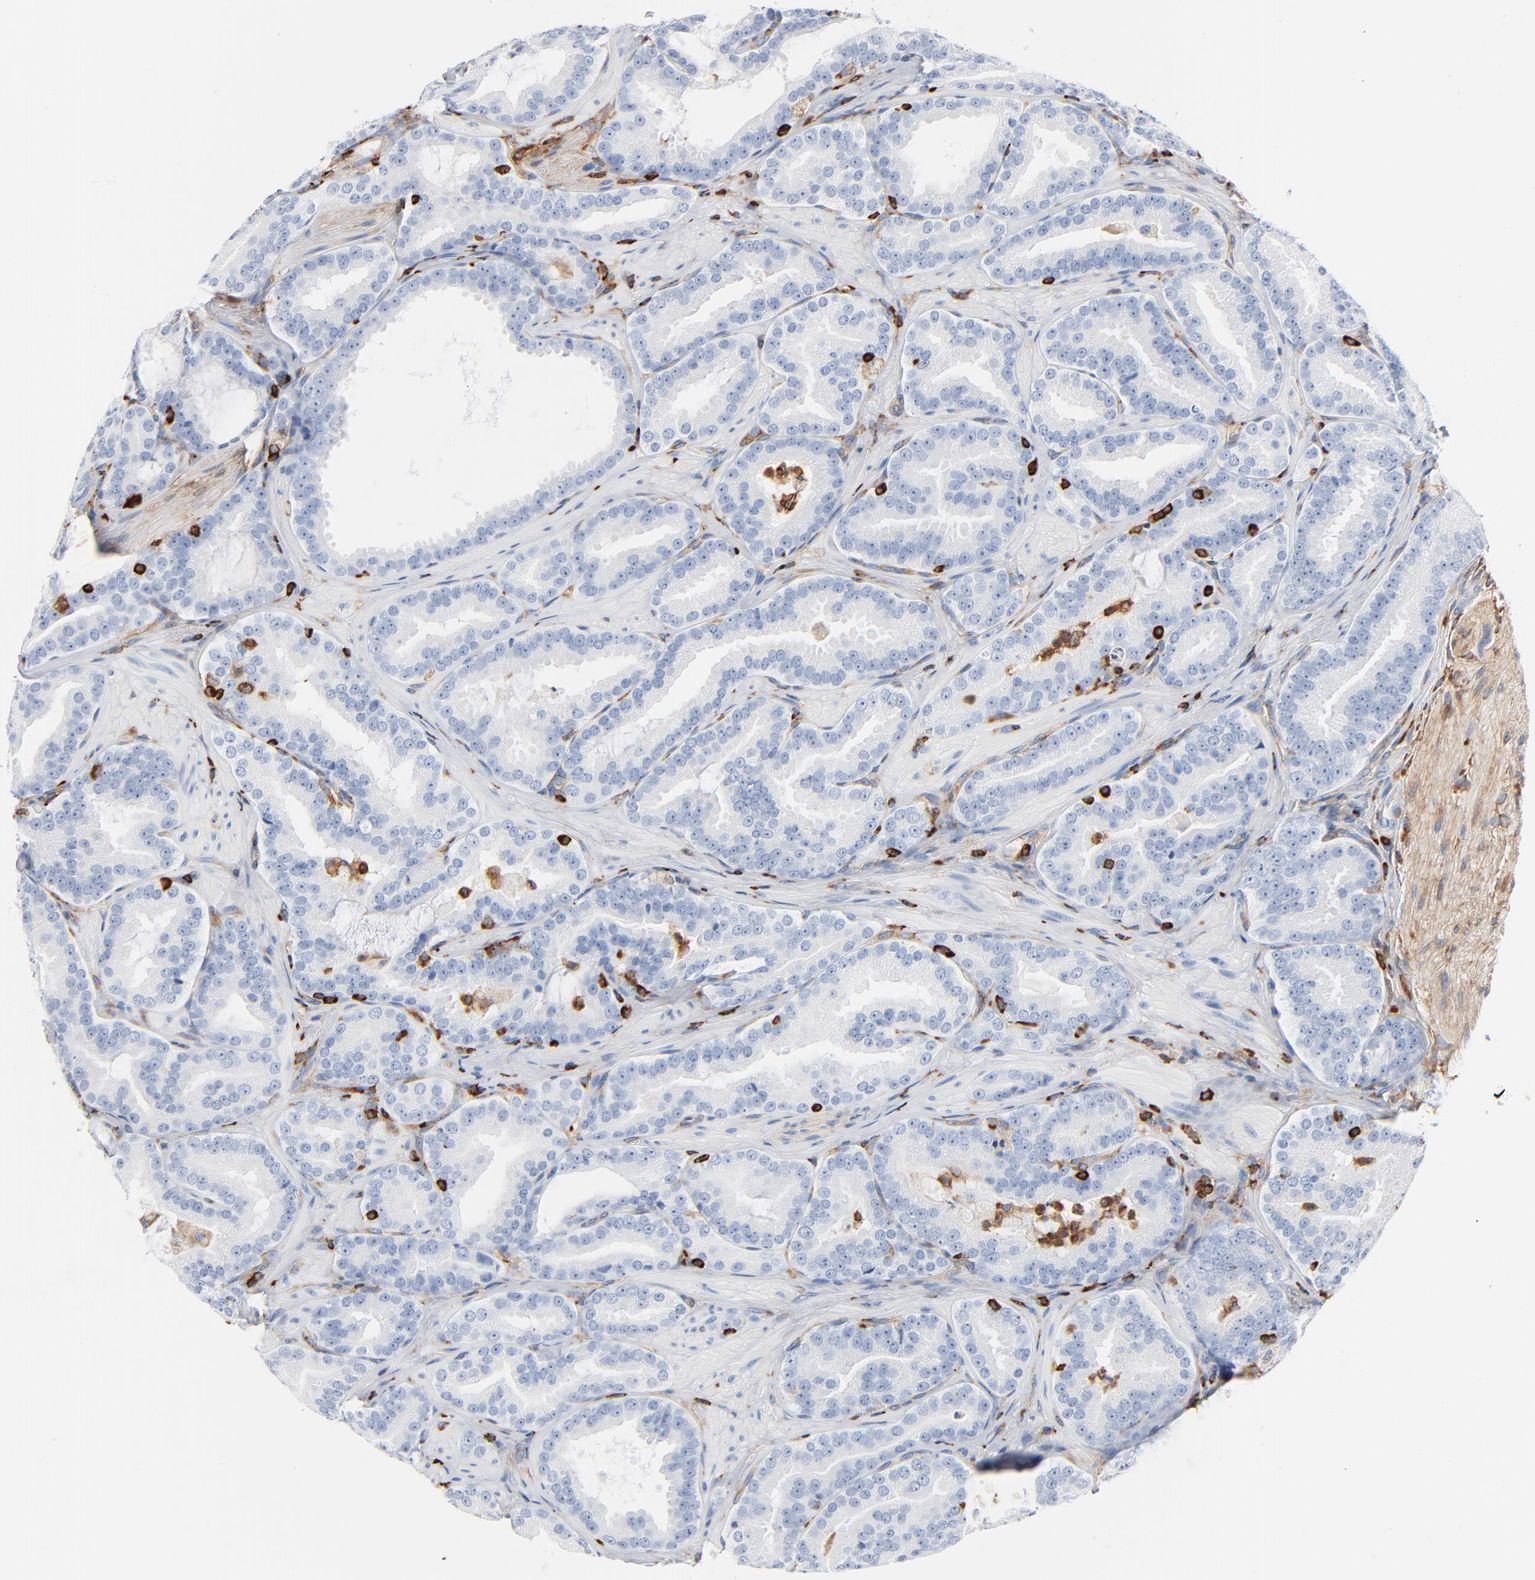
{"staining": {"intensity": "negative", "quantity": "none", "location": "none"}, "tissue": "prostate cancer", "cell_type": "Tumor cells", "image_type": "cancer", "snomed": [{"axis": "morphology", "description": "Adenocarcinoma, Low grade"}, {"axis": "topography", "description": "Prostate"}], "caption": "Human prostate cancer stained for a protein using immunohistochemistry (IHC) displays no staining in tumor cells.", "gene": "SH3KBP1", "patient": {"sex": "male", "age": 59}}